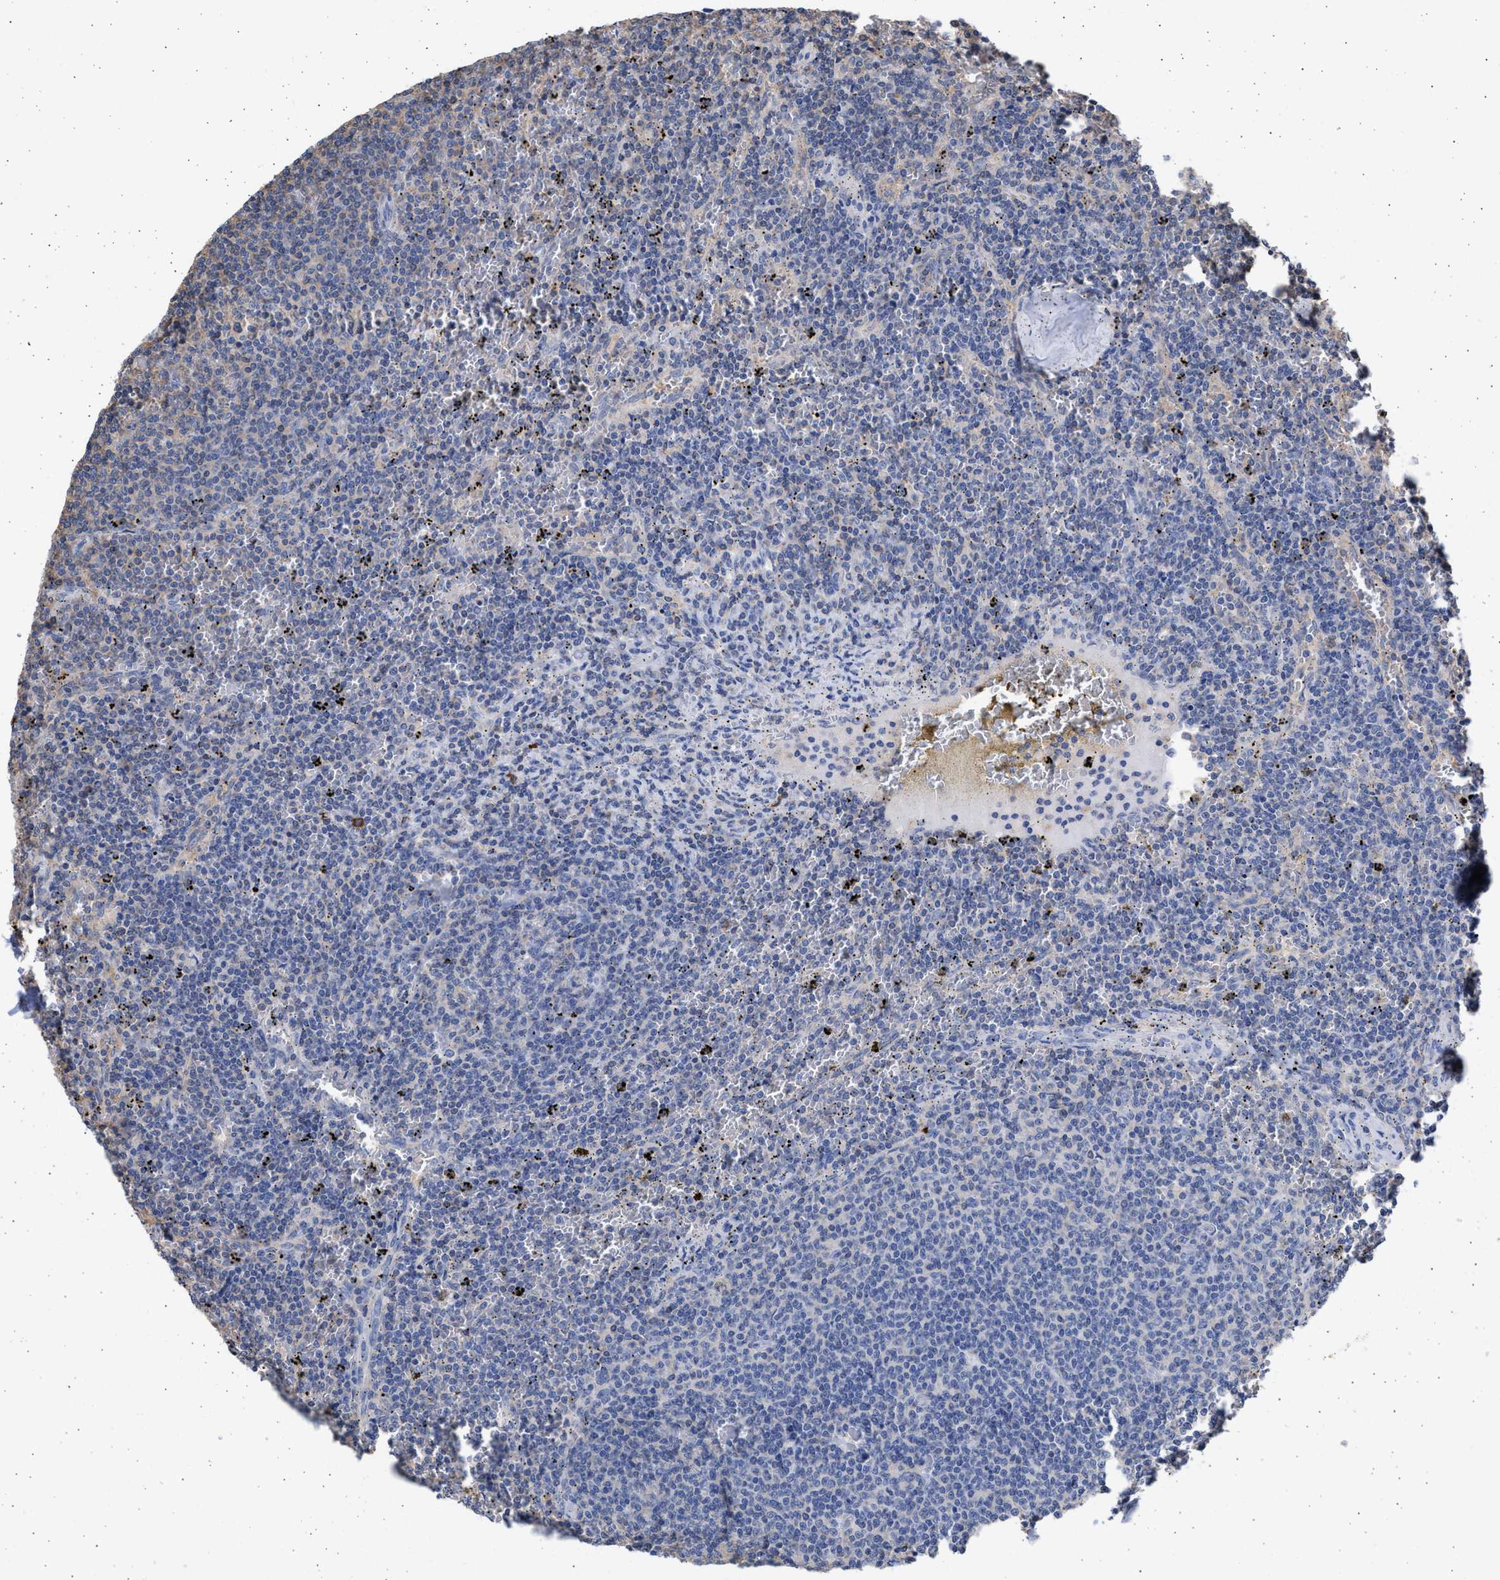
{"staining": {"intensity": "negative", "quantity": "none", "location": "none"}, "tissue": "lymphoma", "cell_type": "Tumor cells", "image_type": "cancer", "snomed": [{"axis": "morphology", "description": "Malignant lymphoma, non-Hodgkin's type, Low grade"}, {"axis": "topography", "description": "Spleen"}], "caption": "Immunohistochemistry (IHC) of lymphoma displays no positivity in tumor cells.", "gene": "ALDOC", "patient": {"sex": "female", "age": 50}}